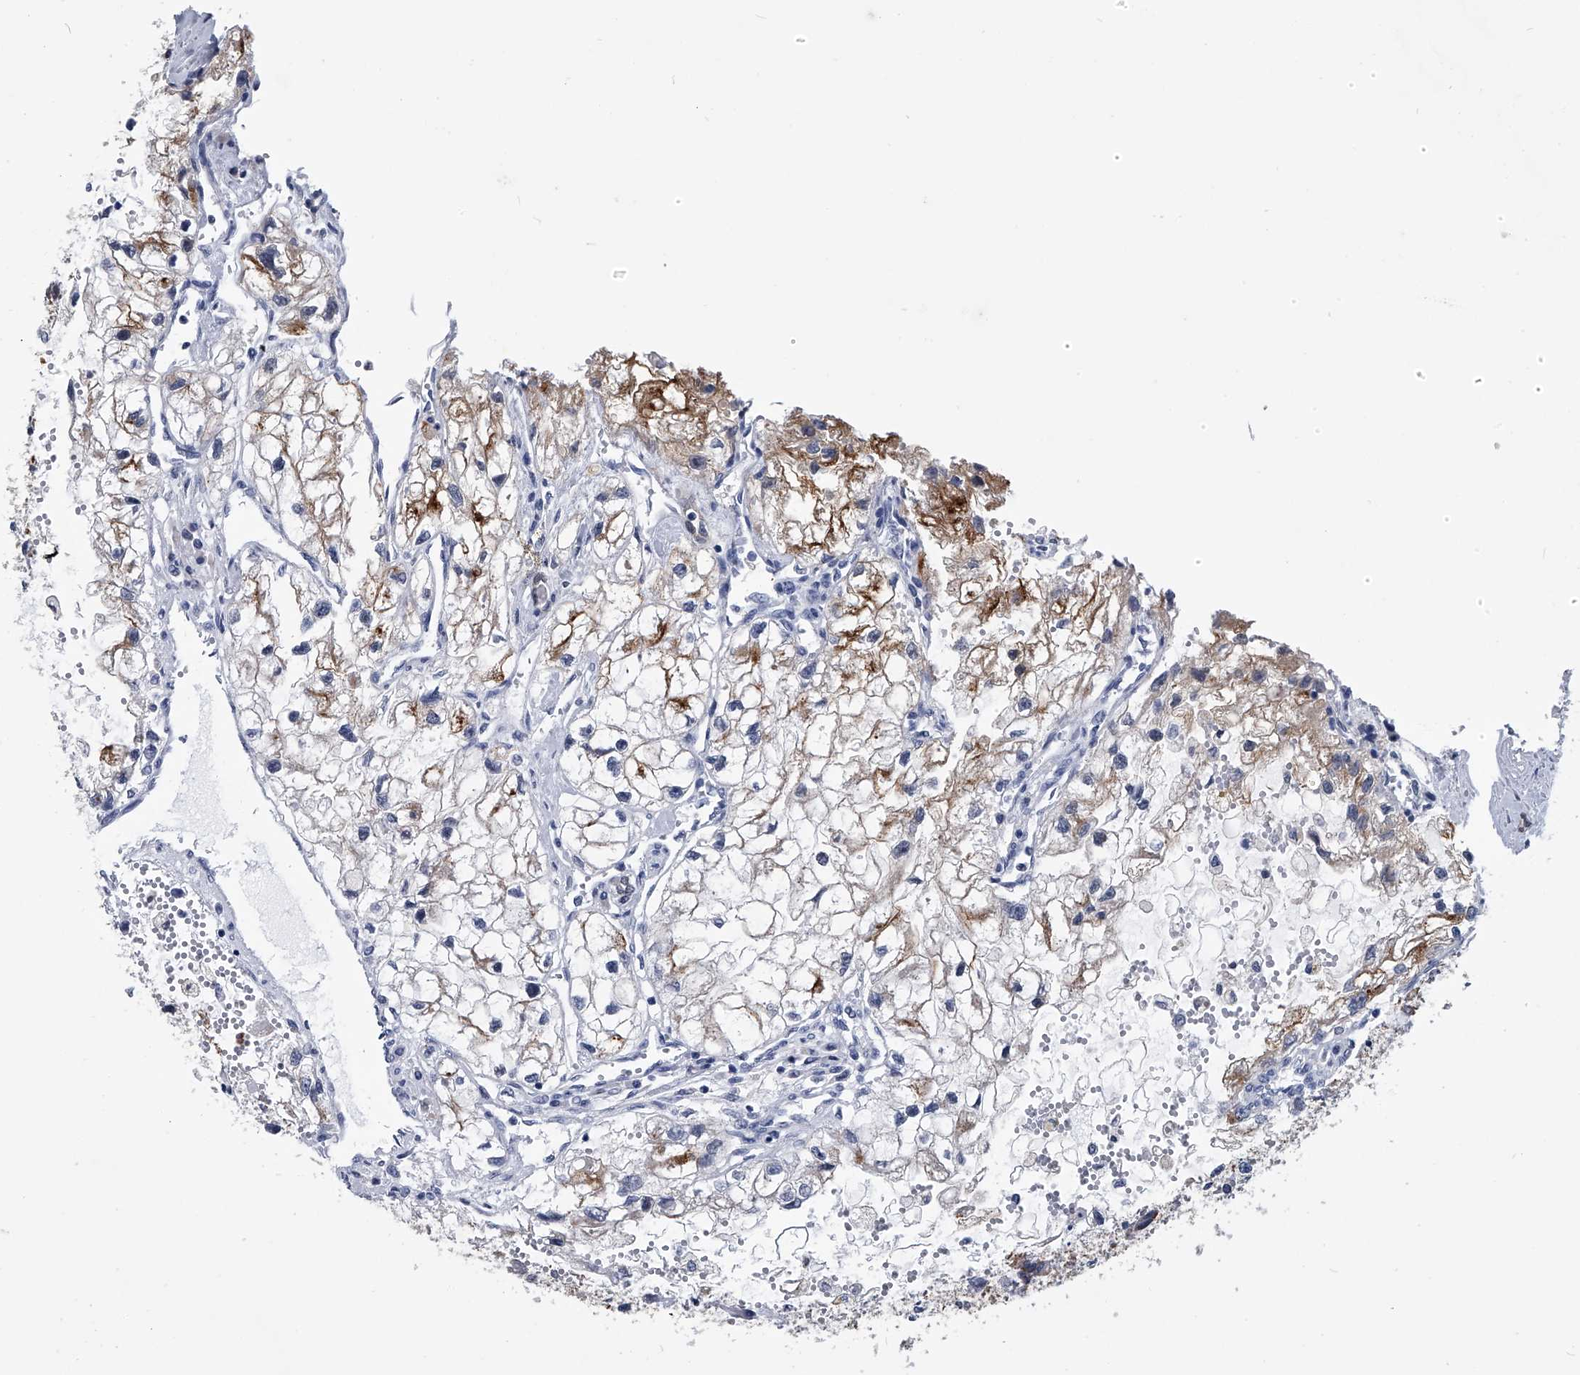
{"staining": {"intensity": "moderate", "quantity": "25%-75%", "location": "cytoplasmic/membranous"}, "tissue": "renal cancer", "cell_type": "Tumor cells", "image_type": "cancer", "snomed": [{"axis": "morphology", "description": "Adenocarcinoma, NOS"}, {"axis": "topography", "description": "Kidney"}], "caption": "Protein analysis of renal cancer (adenocarcinoma) tissue exhibits moderate cytoplasmic/membranous expression in about 25%-75% of tumor cells.", "gene": "PDXK", "patient": {"sex": "female", "age": 70}}